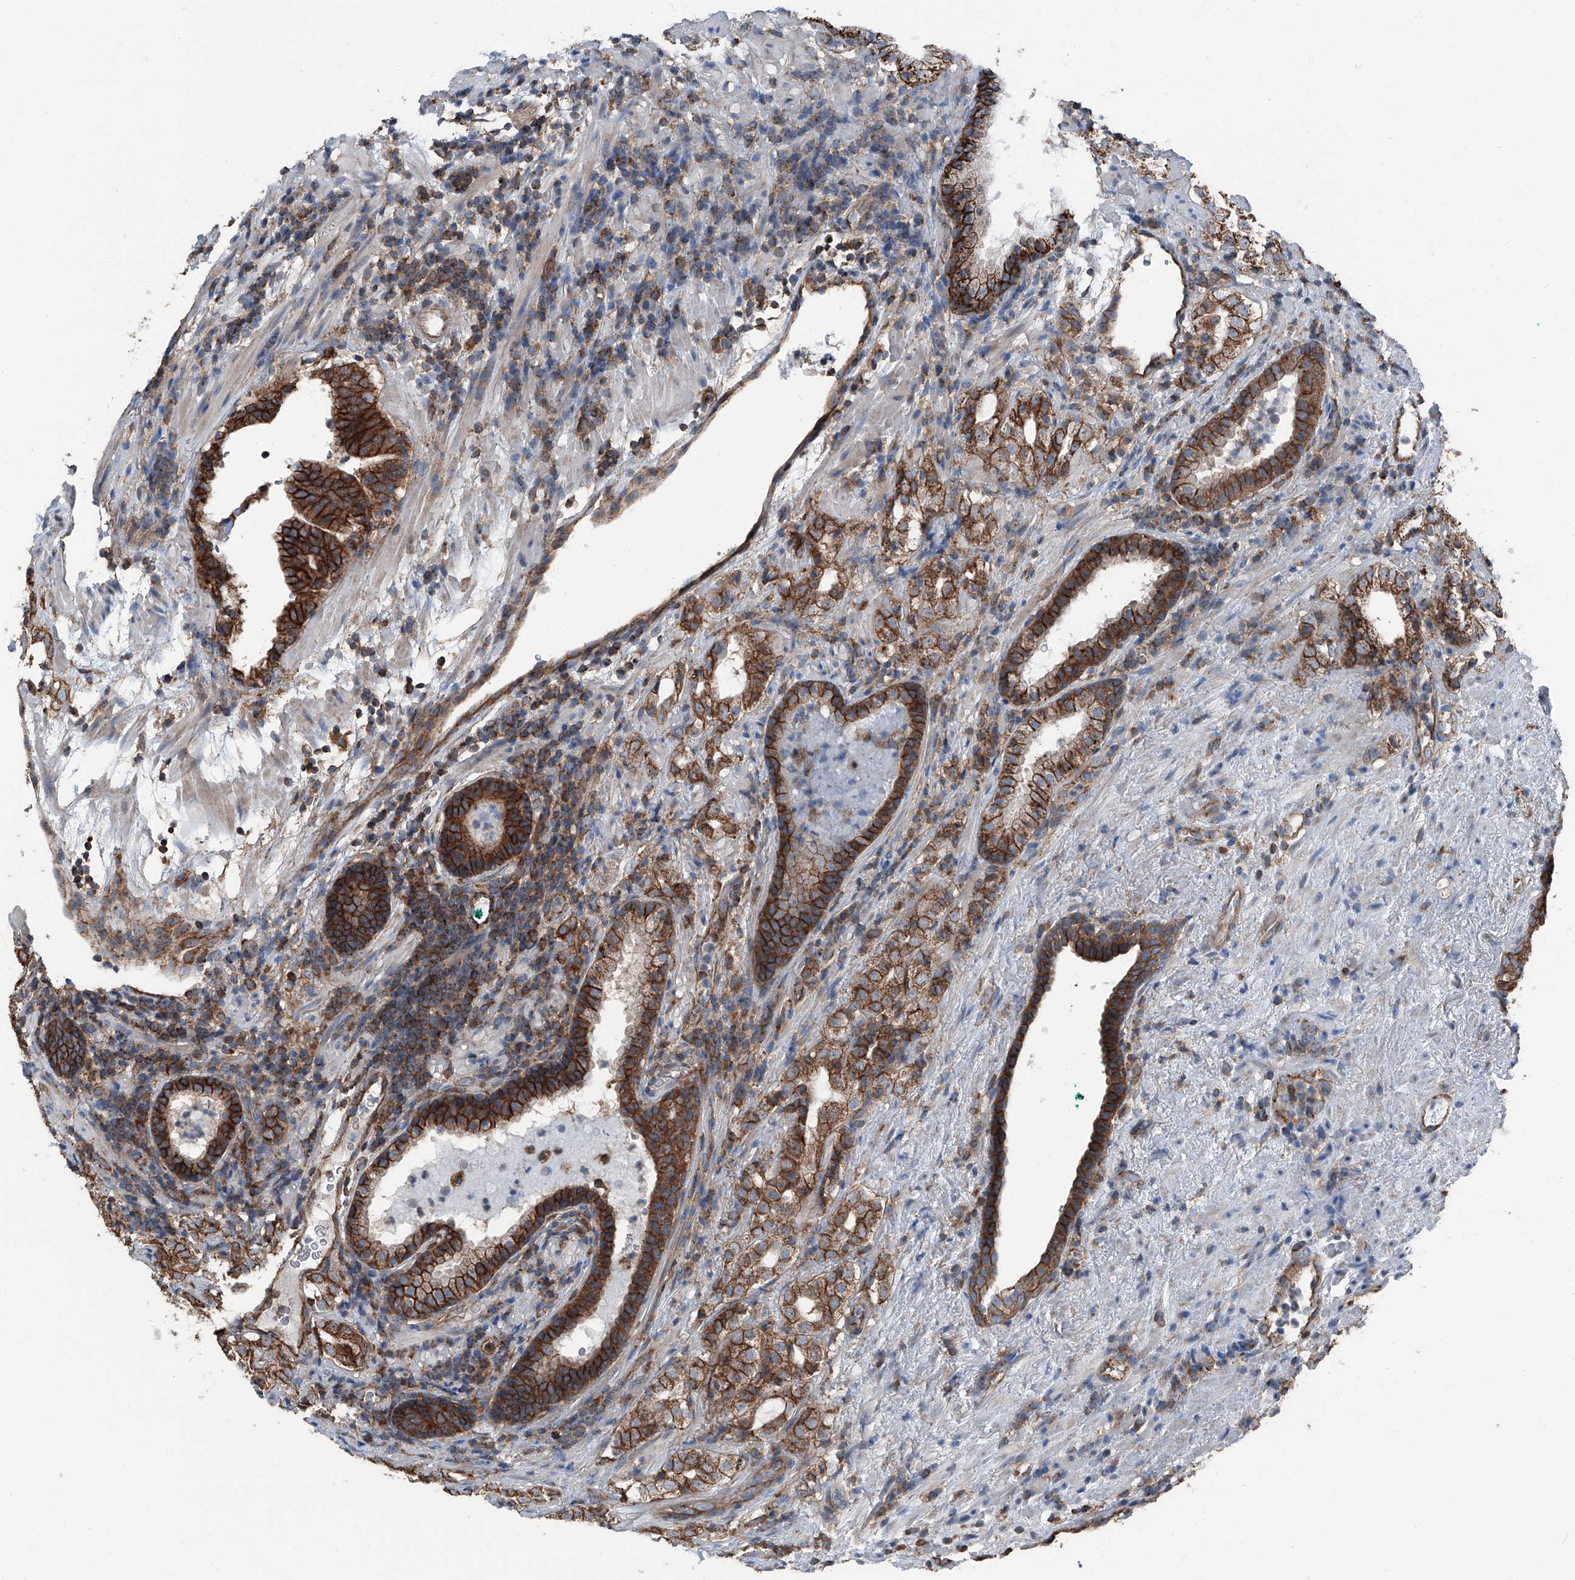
{"staining": {"intensity": "moderate", "quantity": ">75%", "location": "cytoplasmic/membranous"}, "tissue": "prostate cancer", "cell_type": "Tumor cells", "image_type": "cancer", "snomed": [{"axis": "morphology", "description": "Adenocarcinoma, High grade"}, {"axis": "topography", "description": "Prostate"}], "caption": "This is a photomicrograph of immunohistochemistry (IHC) staining of prostate cancer (adenocarcinoma (high-grade)), which shows moderate positivity in the cytoplasmic/membranous of tumor cells.", "gene": "GPR142", "patient": {"sex": "male", "age": 64}}